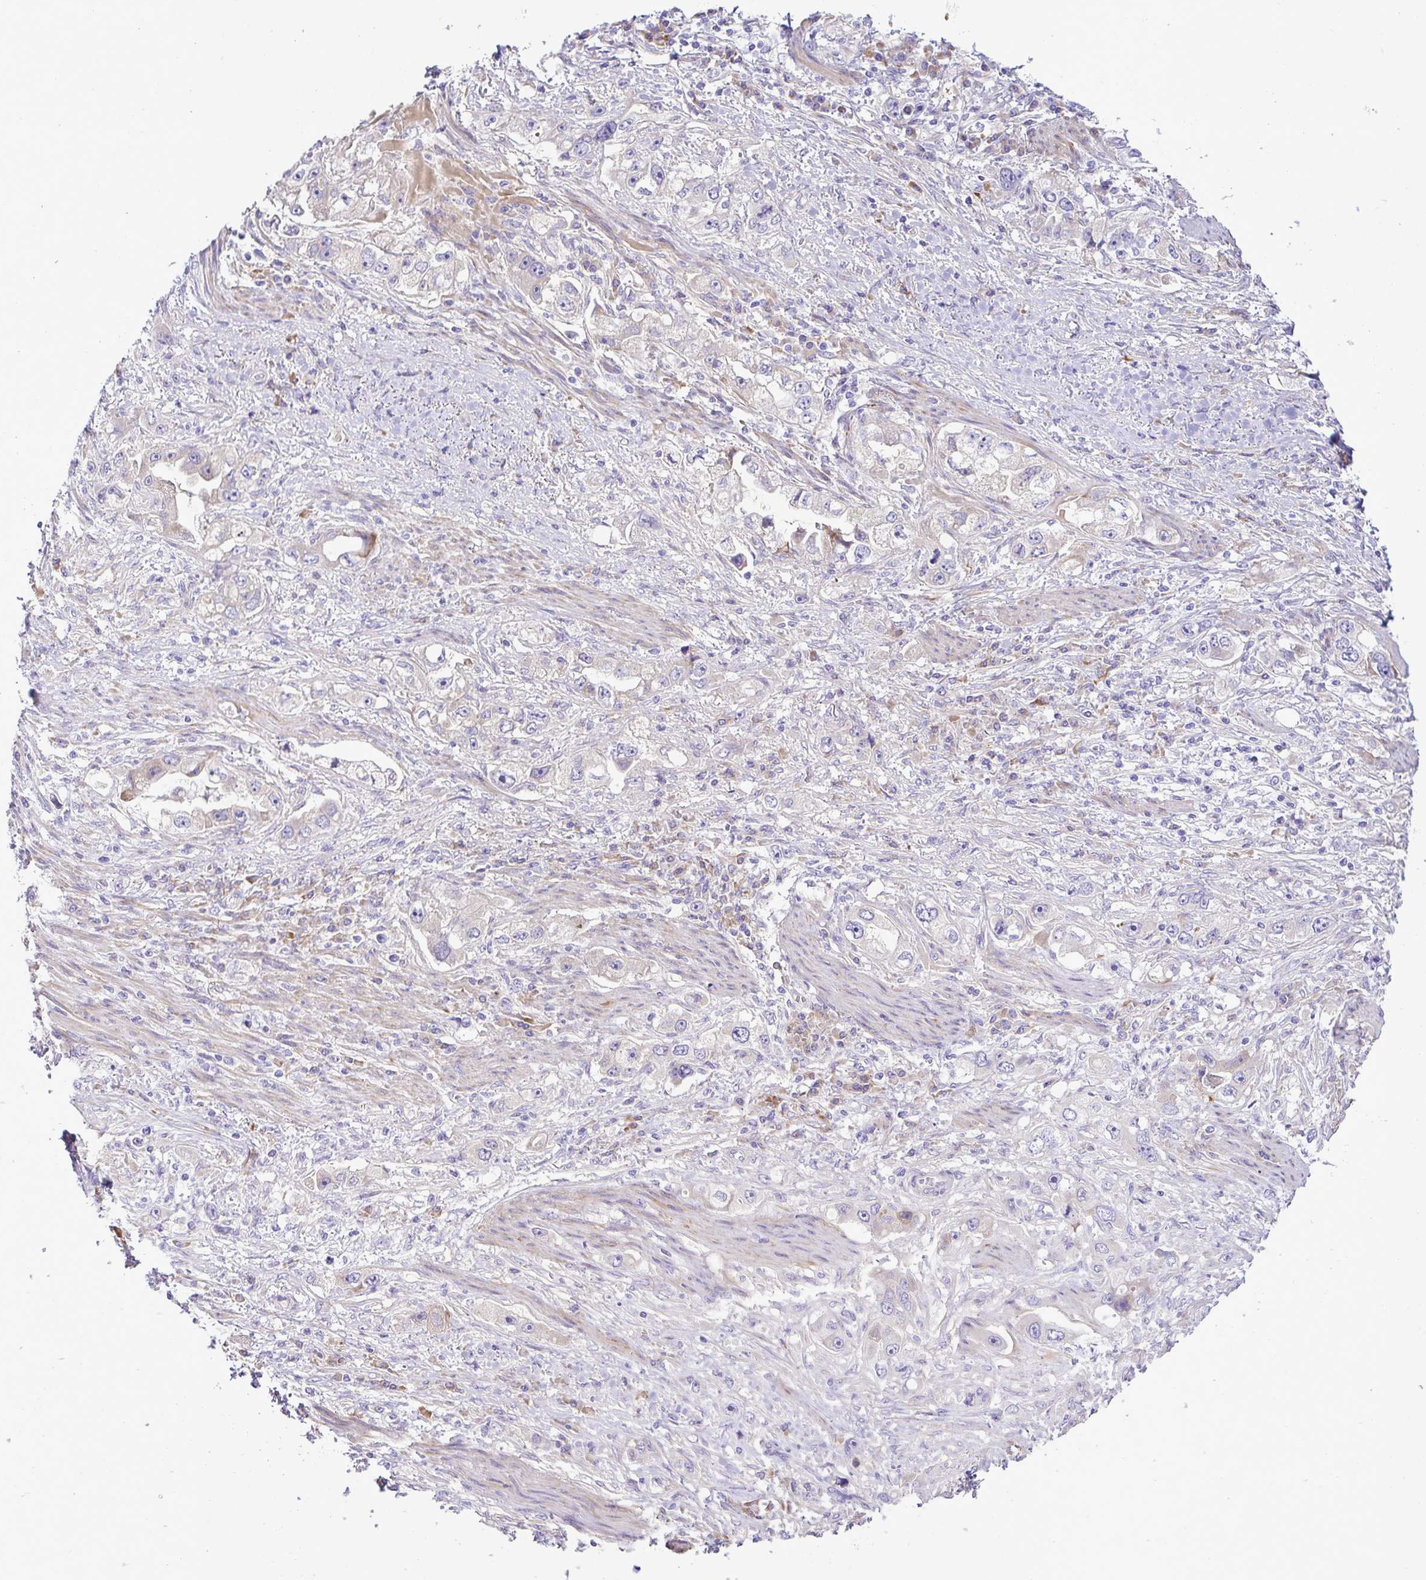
{"staining": {"intensity": "negative", "quantity": "none", "location": "none"}, "tissue": "stomach cancer", "cell_type": "Tumor cells", "image_type": "cancer", "snomed": [{"axis": "morphology", "description": "Adenocarcinoma, NOS"}, {"axis": "topography", "description": "Stomach, lower"}], "caption": "Adenocarcinoma (stomach) was stained to show a protein in brown. There is no significant expression in tumor cells.", "gene": "FAM86B1", "patient": {"sex": "female", "age": 93}}